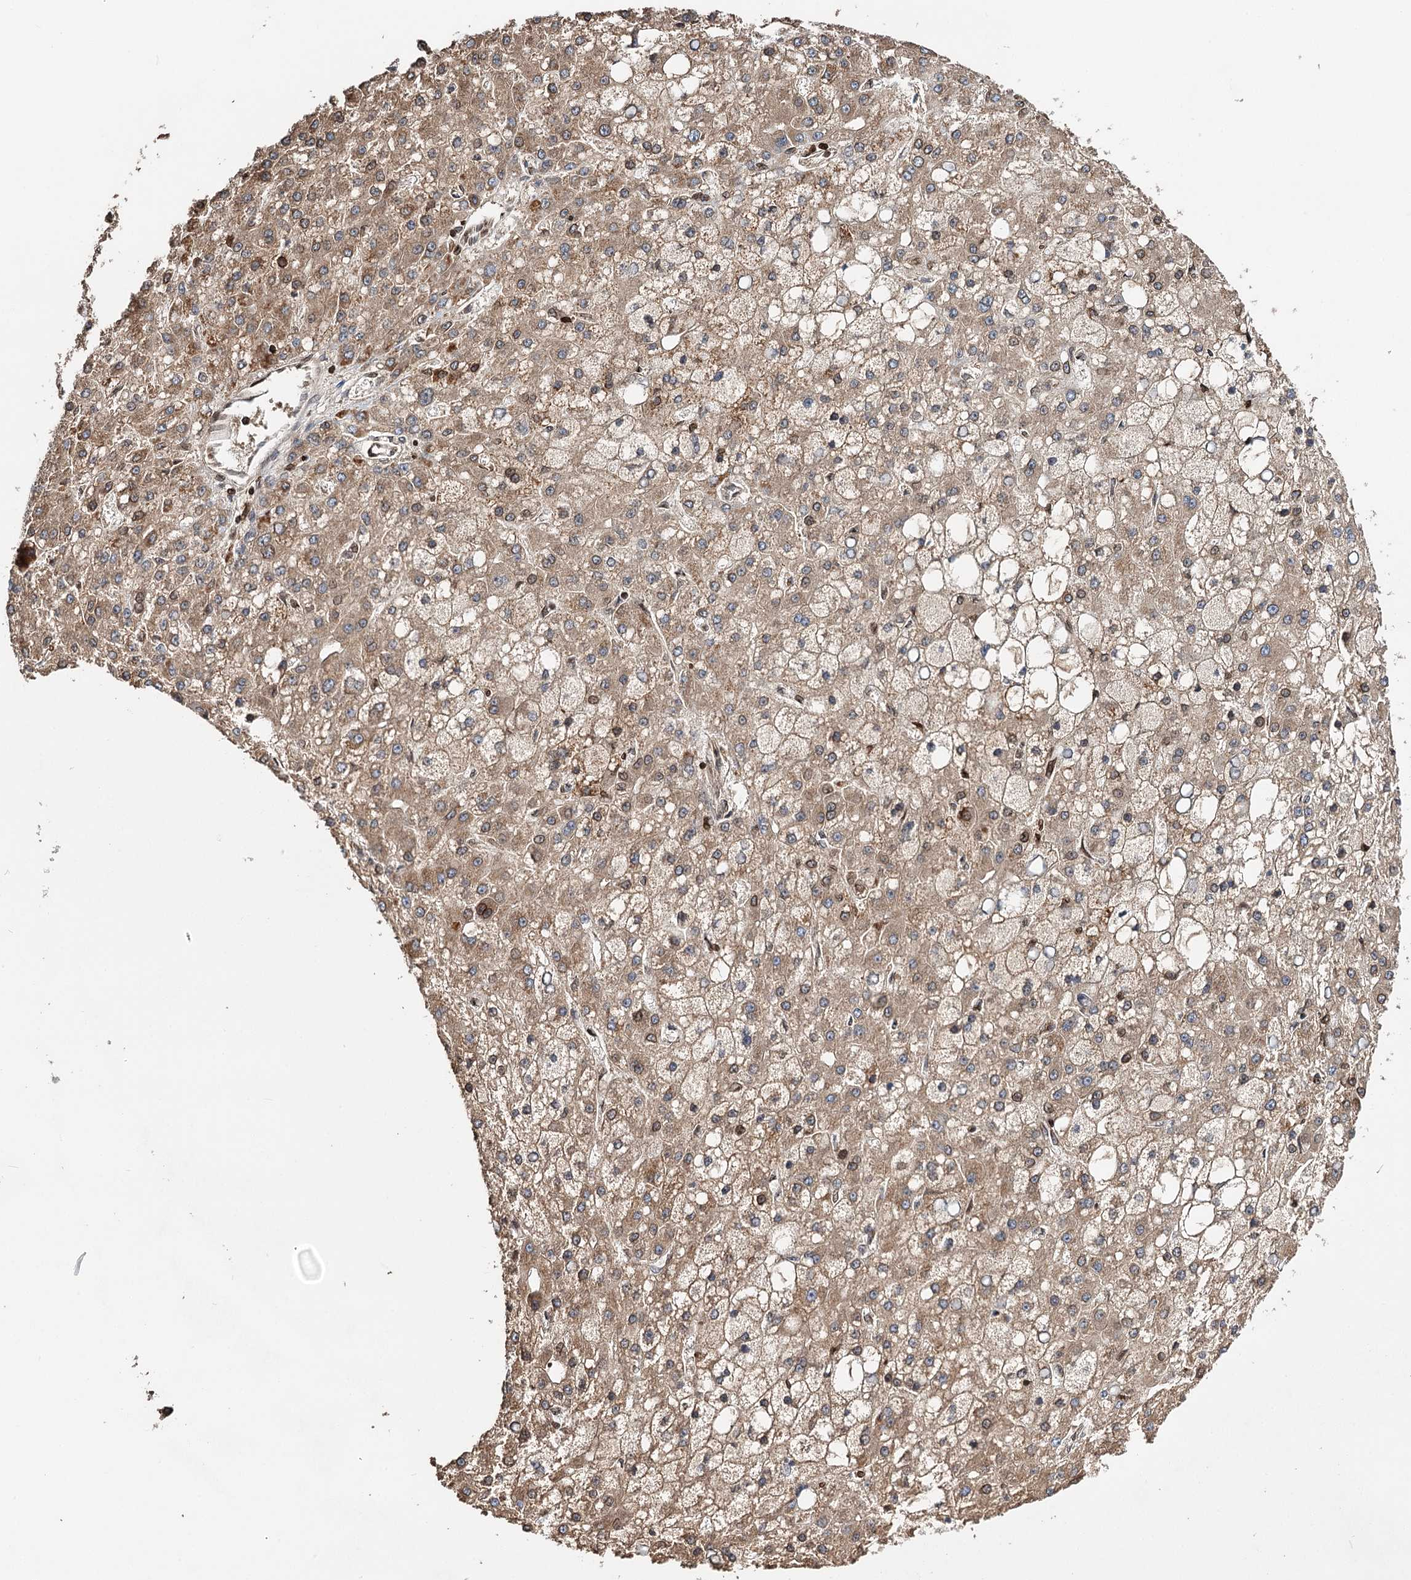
{"staining": {"intensity": "moderate", "quantity": ">75%", "location": "cytoplasmic/membranous,nuclear"}, "tissue": "liver cancer", "cell_type": "Tumor cells", "image_type": "cancer", "snomed": [{"axis": "morphology", "description": "Carcinoma, Hepatocellular, NOS"}, {"axis": "topography", "description": "Liver"}], "caption": "The image exhibits staining of liver cancer (hepatocellular carcinoma), revealing moderate cytoplasmic/membranous and nuclear protein positivity (brown color) within tumor cells.", "gene": "CFAP46", "patient": {"sex": "male", "age": 67}}